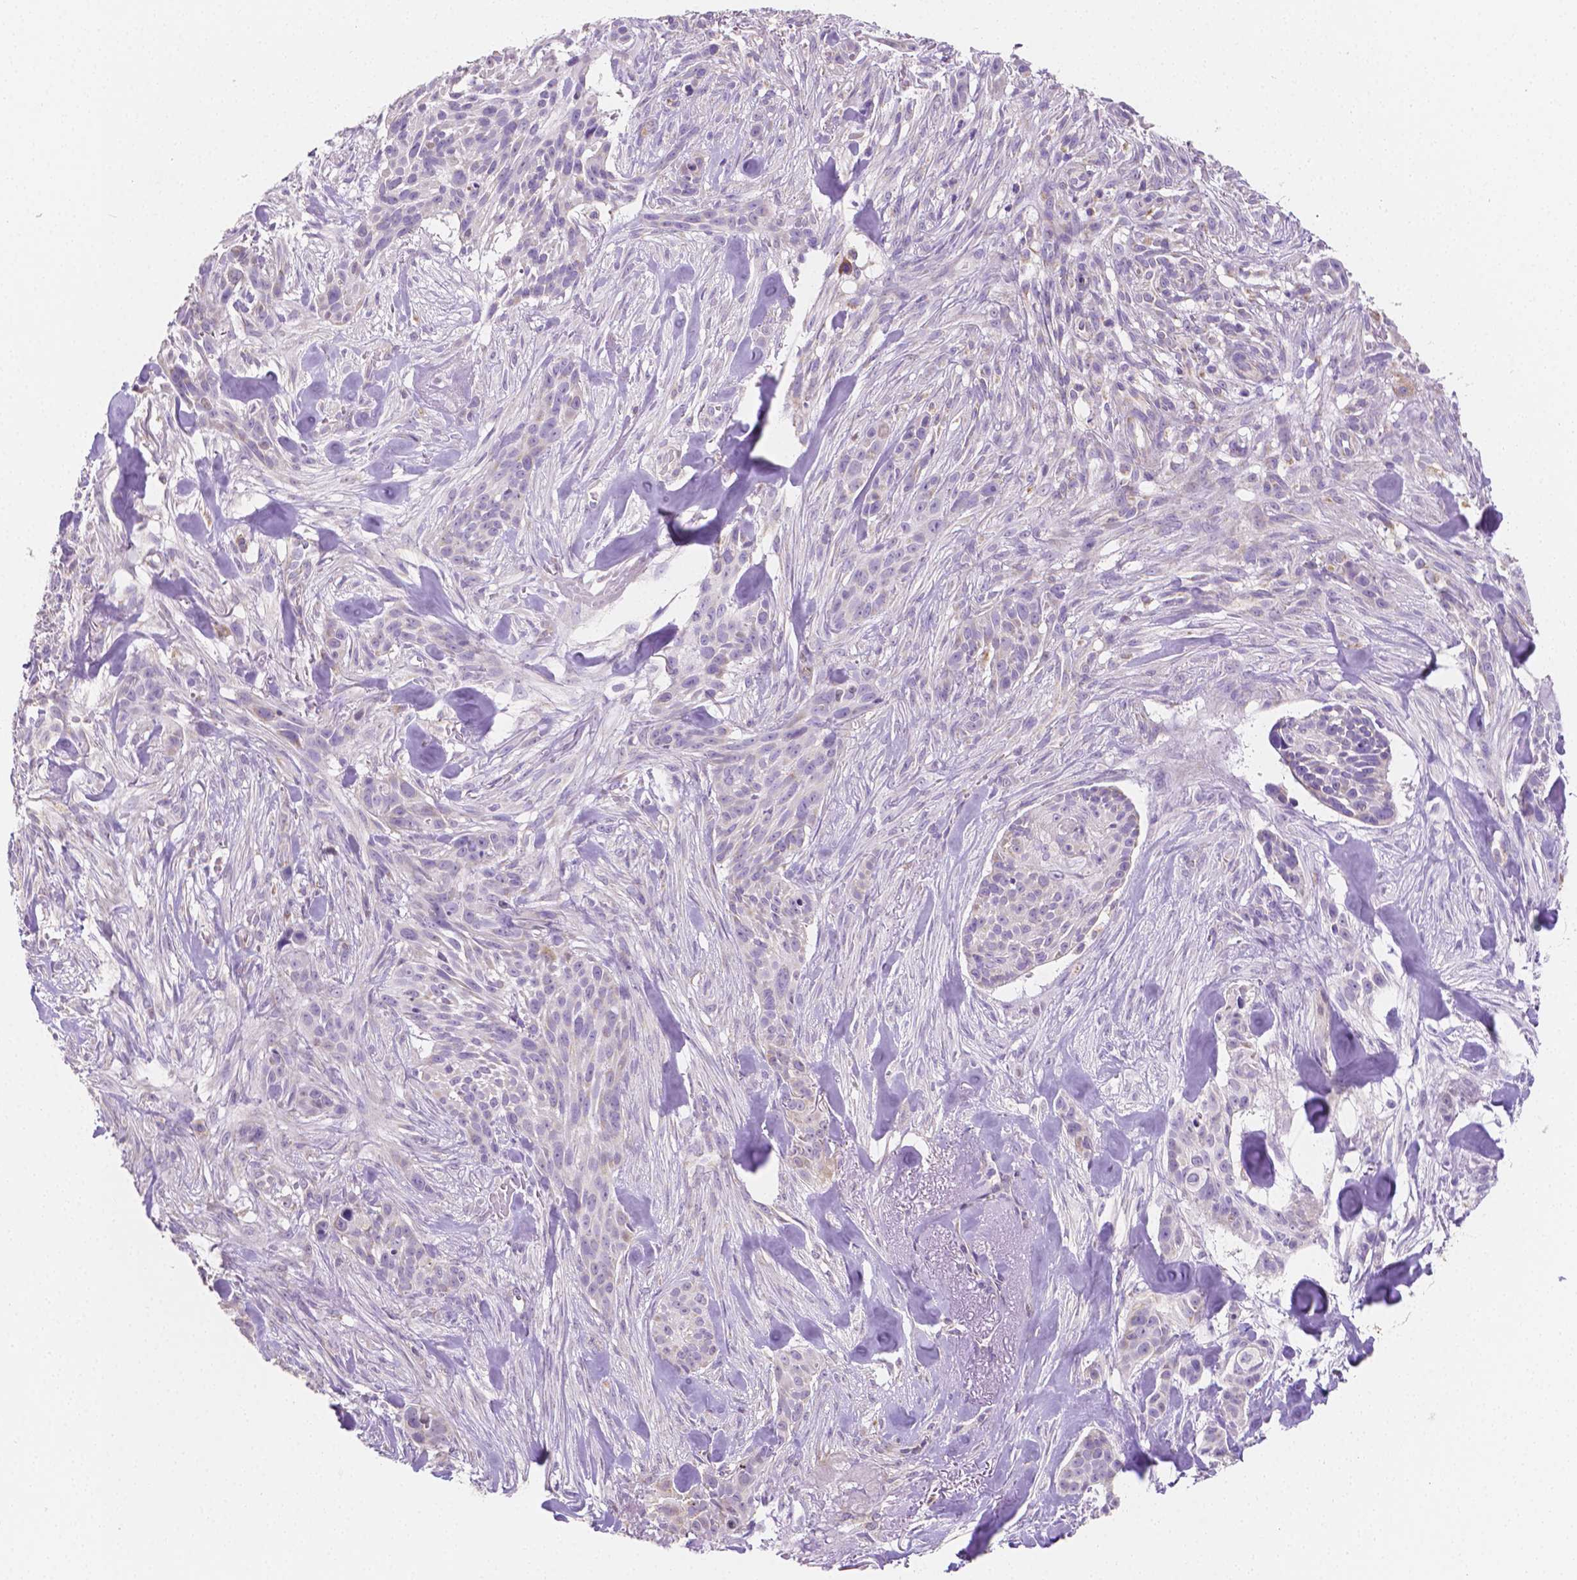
{"staining": {"intensity": "negative", "quantity": "none", "location": "none"}, "tissue": "skin cancer", "cell_type": "Tumor cells", "image_type": "cancer", "snomed": [{"axis": "morphology", "description": "Basal cell carcinoma"}, {"axis": "topography", "description": "Skin"}], "caption": "IHC of skin cancer reveals no staining in tumor cells. Nuclei are stained in blue.", "gene": "TMEM130", "patient": {"sex": "male", "age": 87}}